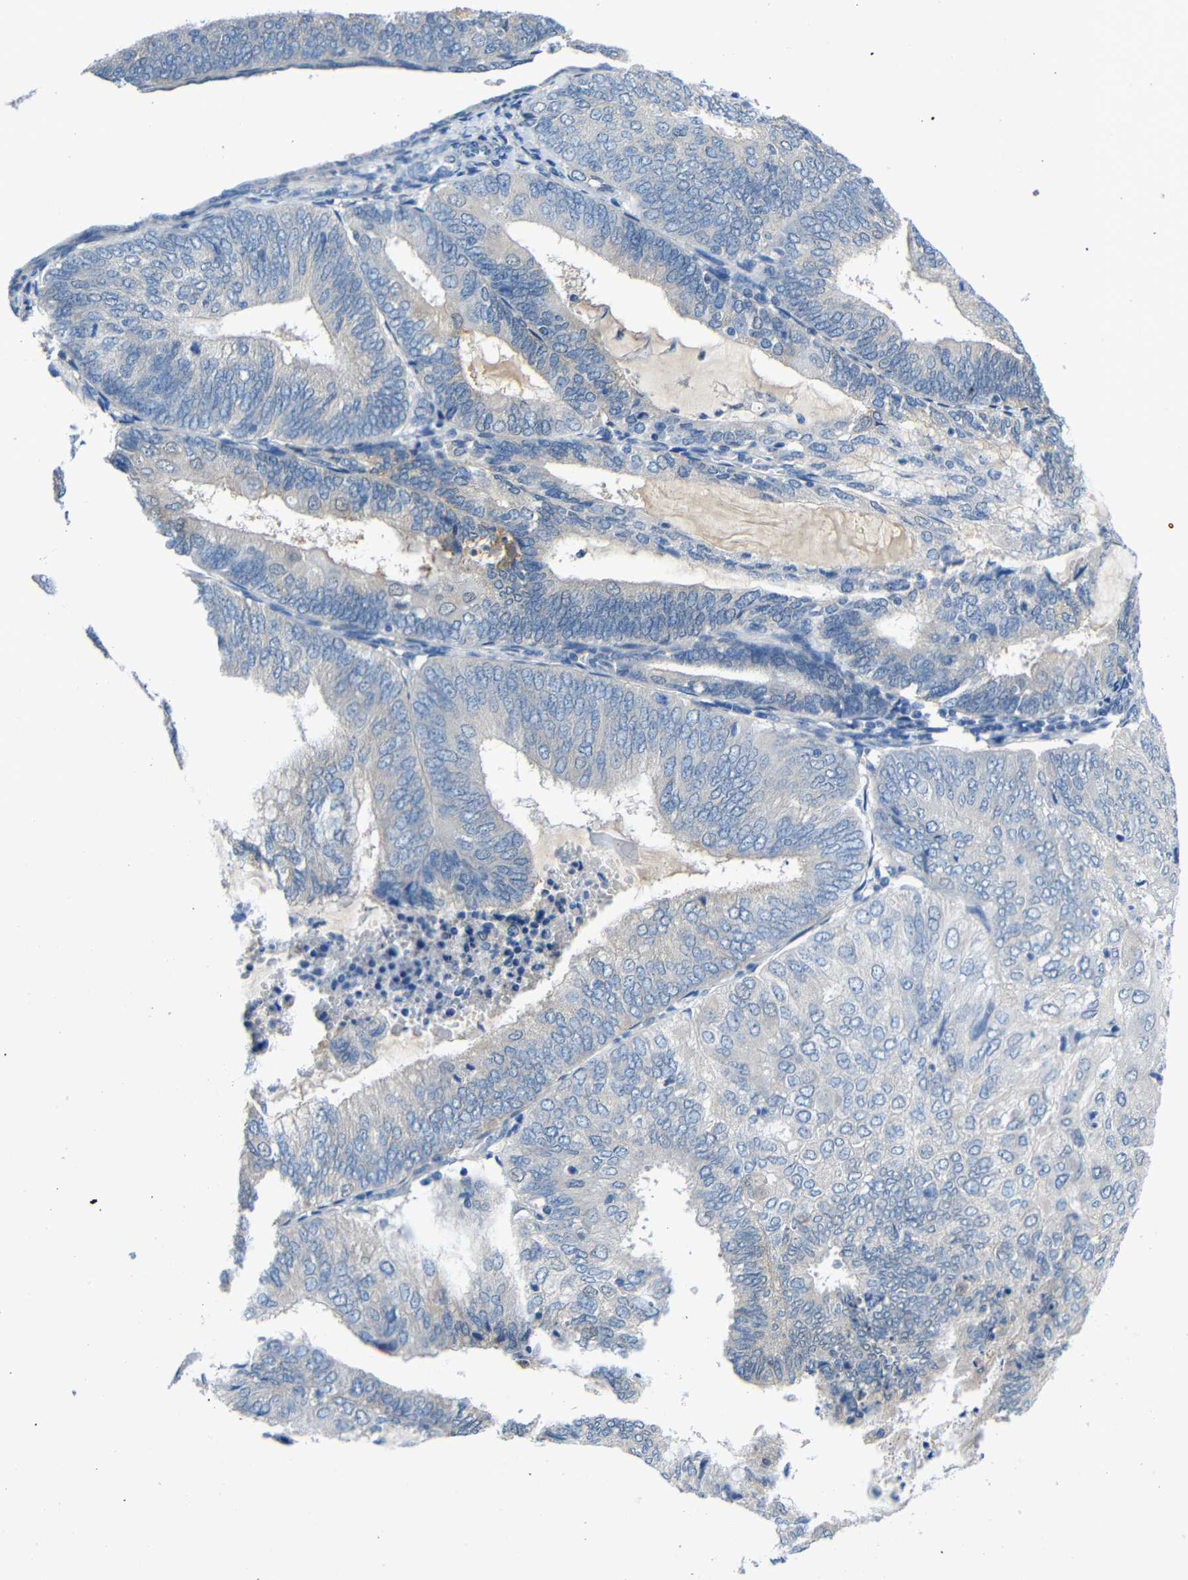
{"staining": {"intensity": "negative", "quantity": "none", "location": "none"}, "tissue": "endometrial cancer", "cell_type": "Tumor cells", "image_type": "cancer", "snomed": [{"axis": "morphology", "description": "Adenocarcinoma, NOS"}, {"axis": "topography", "description": "Endometrium"}], "caption": "Histopathology image shows no significant protein staining in tumor cells of adenocarcinoma (endometrial).", "gene": "NEGR1", "patient": {"sex": "female", "age": 81}}